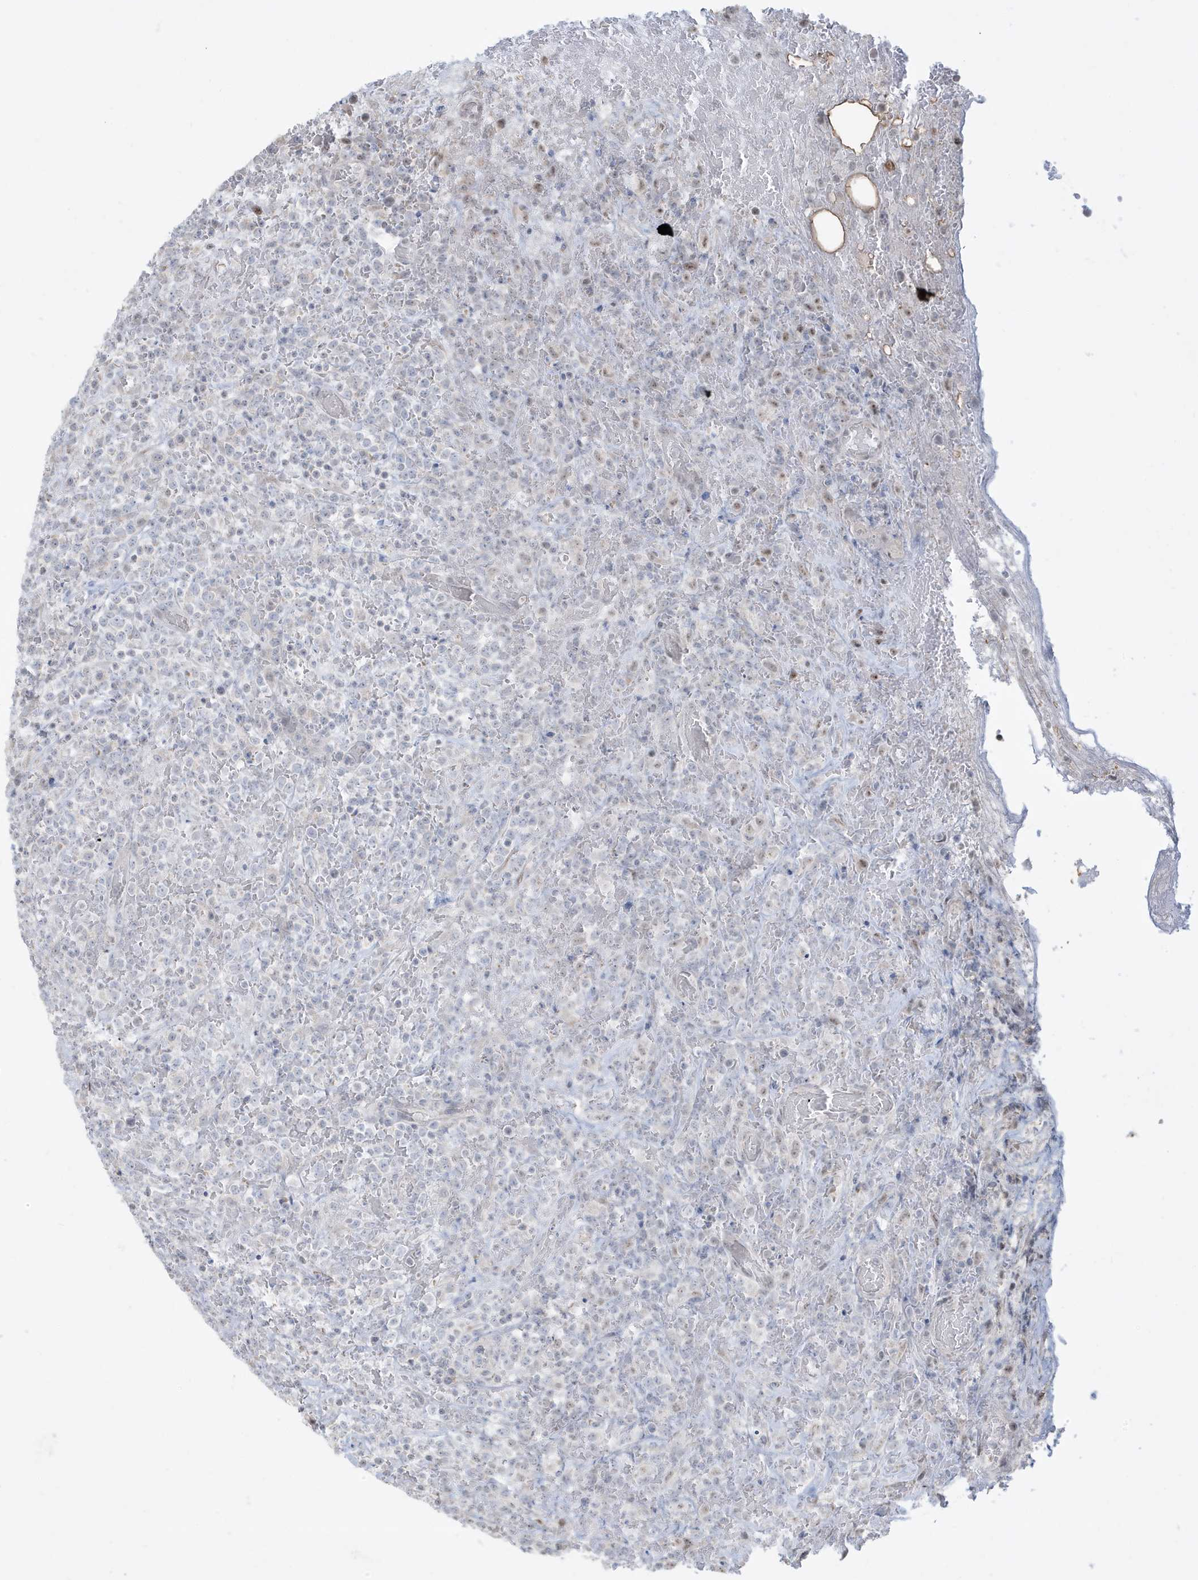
{"staining": {"intensity": "negative", "quantity": "none", "location": "none"}, "tissue": "lymphoma", "cell_type": "Tumor cells", "image_type": "cancer", "snomed": [{"axis": "morphology", "description": "Malignant lymphoma, non-Hodgkin's type, High grade"}, {"axis": "topography", "description": "Colon"}], "caption": "Lymphoma was stained to show a protein in brown. There is no significant staining in tumor cells.", "gene": "FNDC1", "patient": {"sex": "female", "age": 53}}